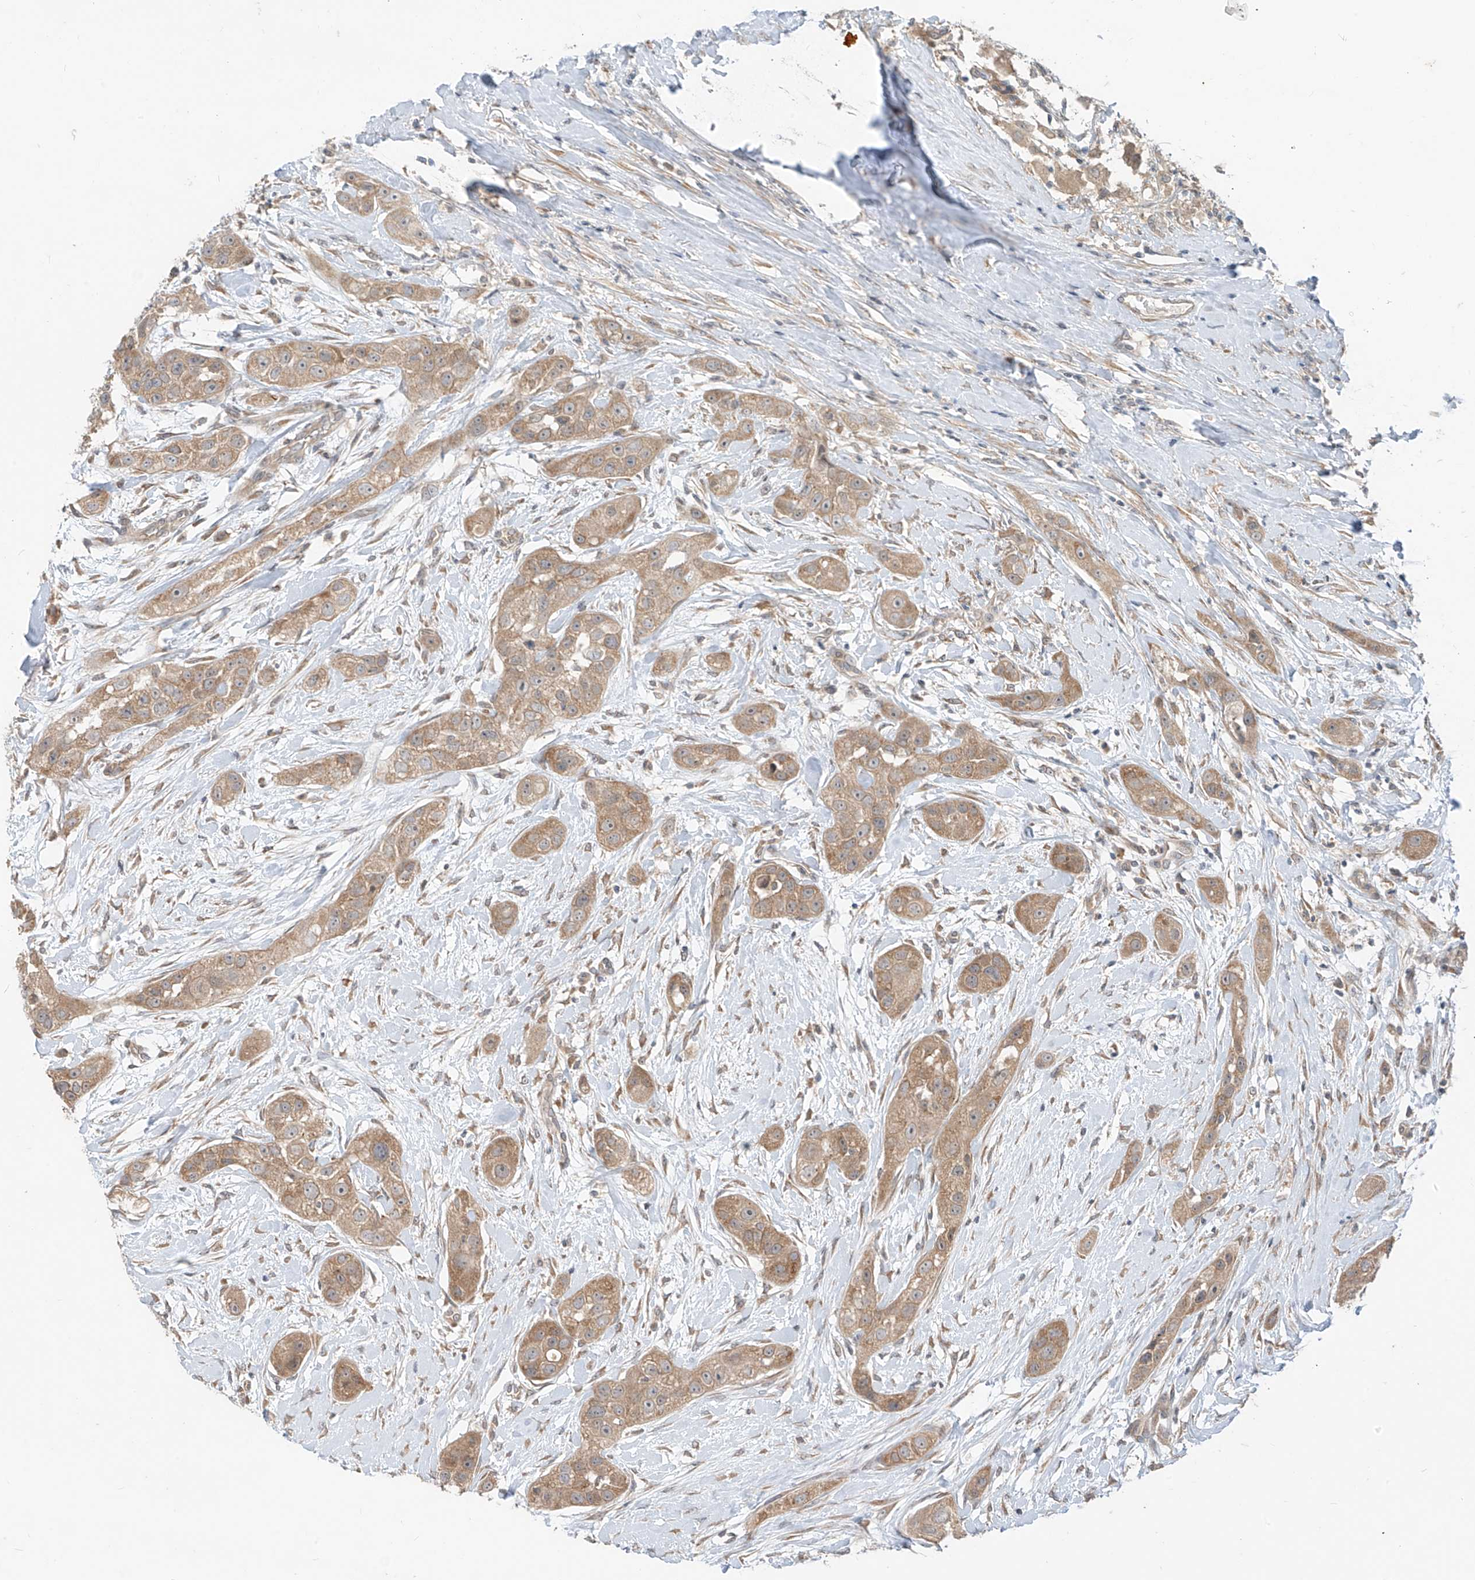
{"staining": {"intensity": "moderate", "quantity": ">75%", "location": "cytoplasmic/membranous"}, "tissue": "head and neck cancer", "cell_type": "Tumor cells", "image_type": "cancer", "snomed": [{"axis": "morphology", "description": "Normal tissue, NOS"}, {"axis": "morphology", "description": "Squamous cell carcinoma, NOS"}, {"axis": "topography", "description": "Skeletal muscle"}, {"axis": "topography", "description": "Head-Neck"}], "caption": "Immunohistochemistry (IHC) of human head and neck cancer reveals medium levels of moderate cytoplasmic/membranous positivity in approximately >75% of tumor cells.", "gene": "MTUS2", "patient": {"sex": "male", "age": 51}}